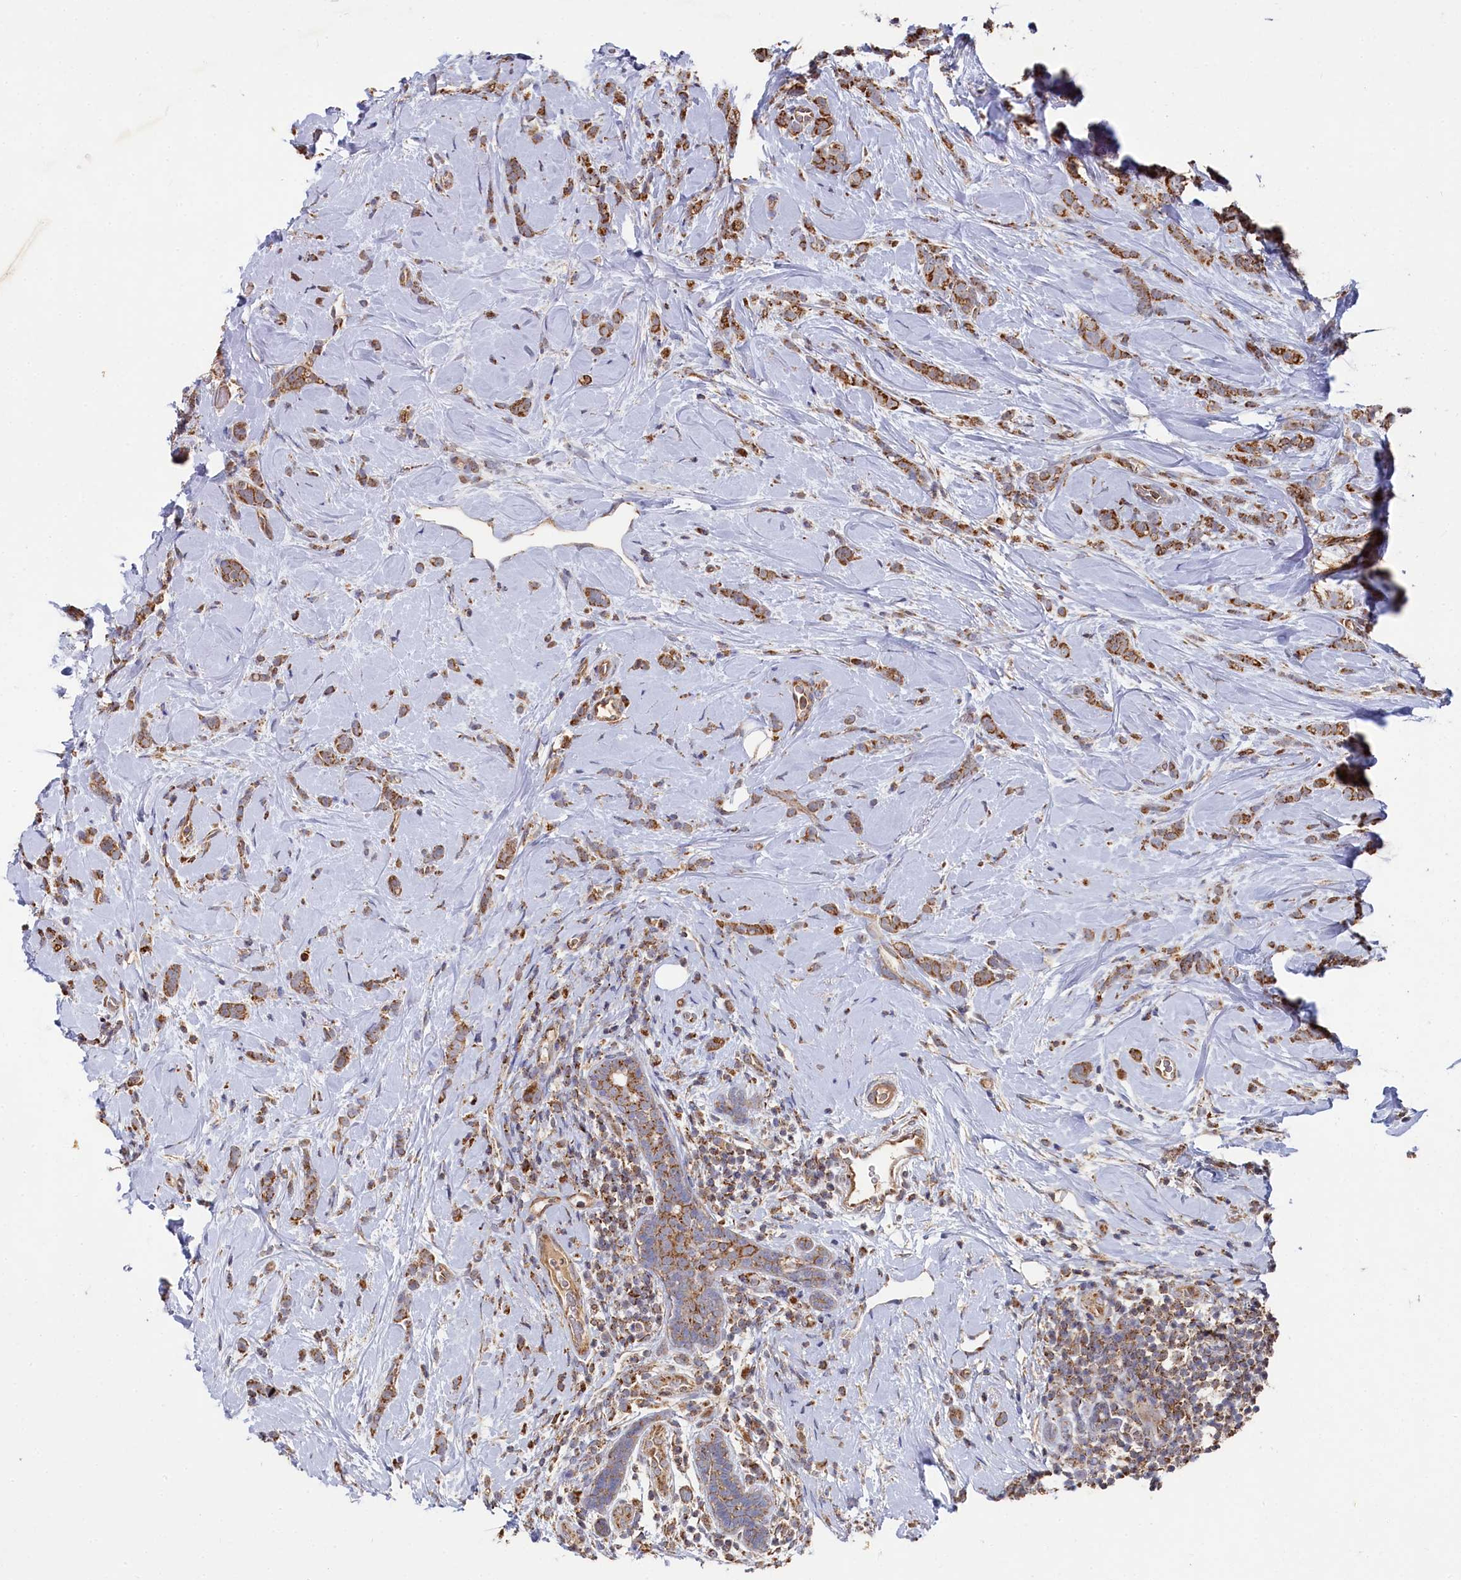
{"staining": {"intensity": "moderate", "quantity": ">75%", "location": "cytoplasmic/membranous"}, "tissue": "breast cancer", "cell_type": "Tumor cells", "image_type": "cancer", "snomed": [{"axis": "morphology", "description": "Lobular carcinoma"}, {"axis": "topography", "description": "Breast"}], "caption": "Protein staining displays moderate cytoplasmic/membranous expression in about >75% of tumor cells in breast cancer (lobular carcinoma).", "gene": "HAUS2", "patient": {"sex": "female", "age": 58}}